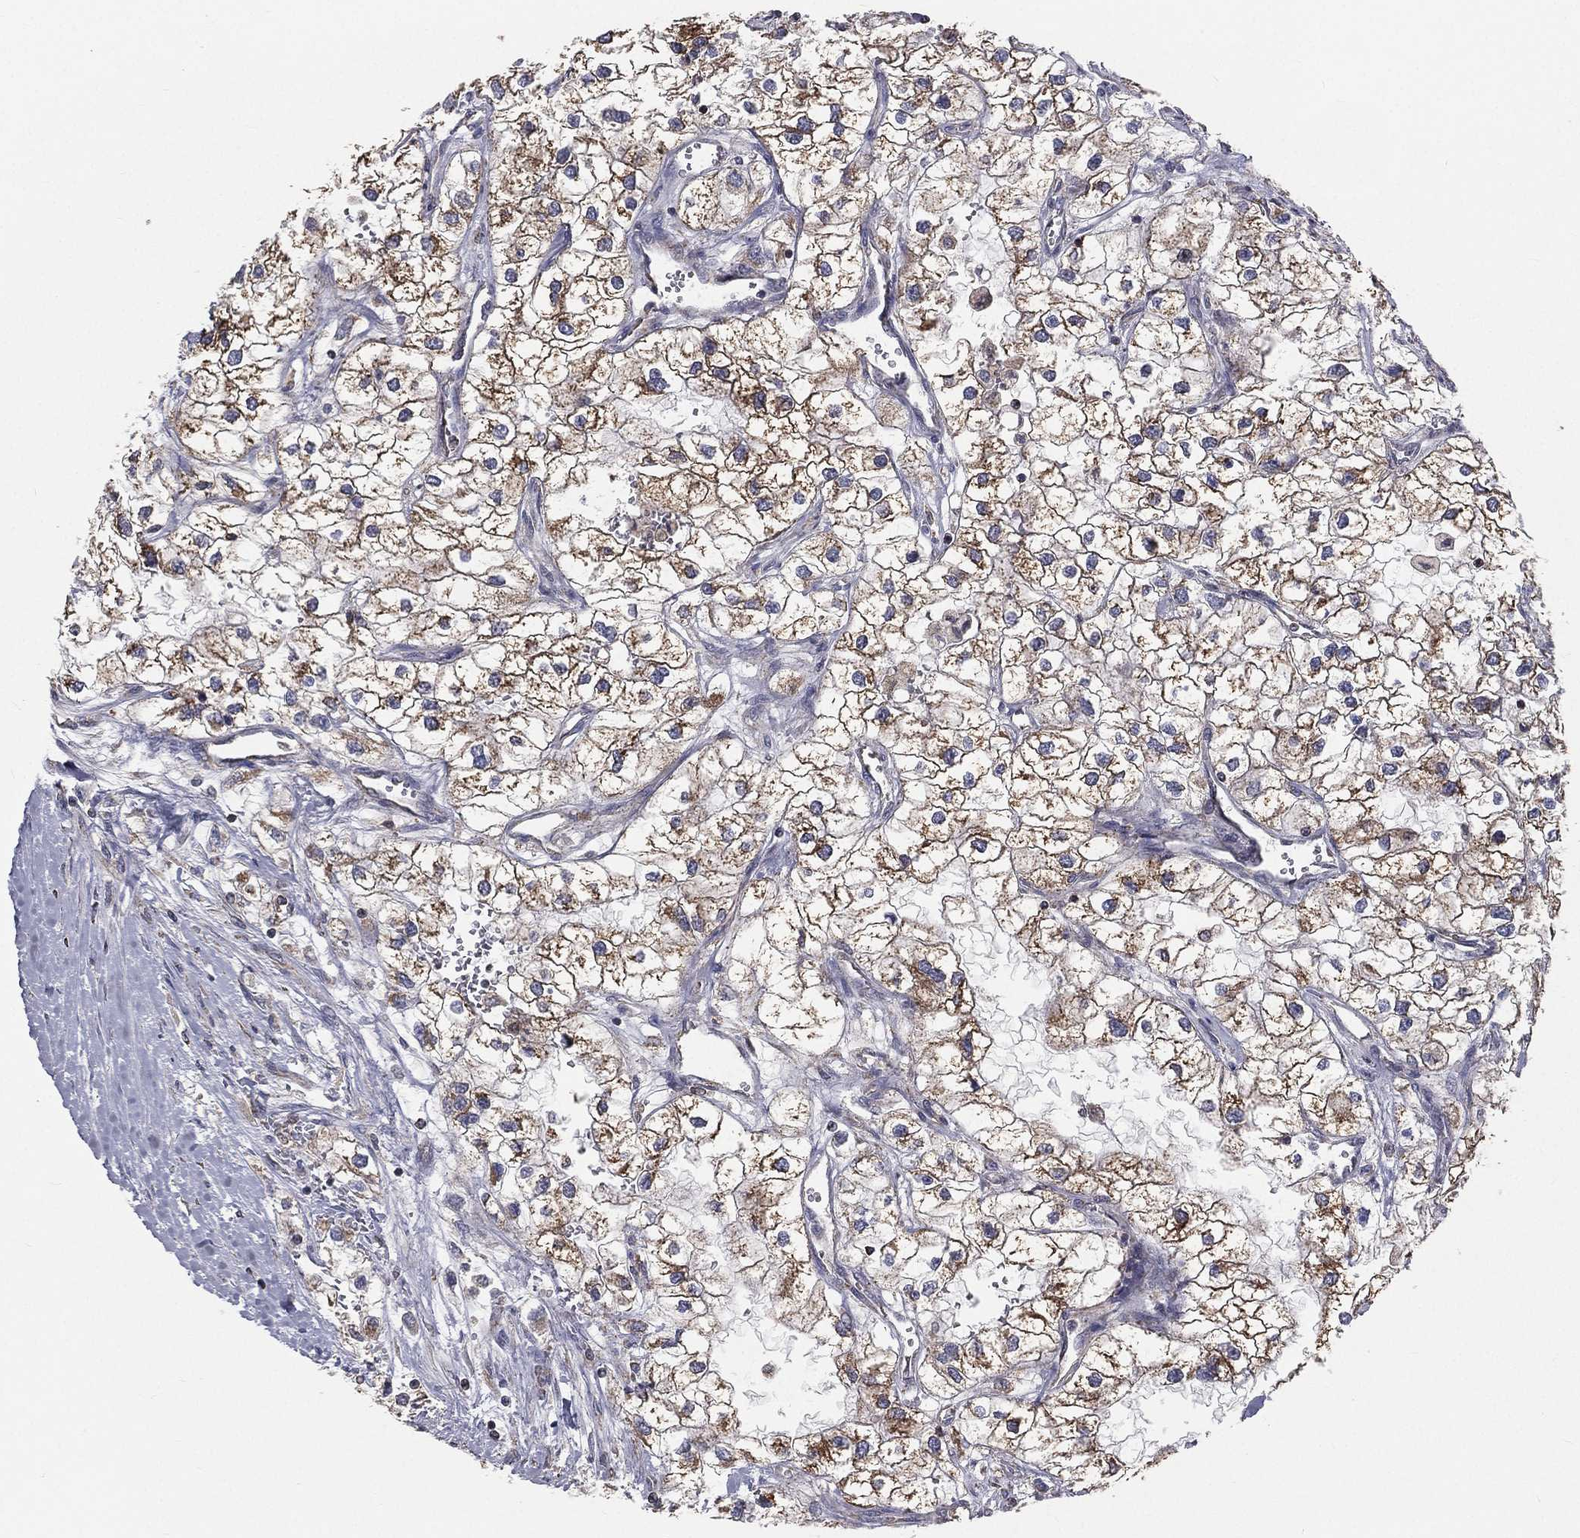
{"staining": {"intensity": "moderate", "quantity": ">75%", "location": "cytoplasmic/membranous"}, "tissue": "renal cancer", "cell_type": "Tumor cells", "image_type": "cancer", "snomed": [{"axis": "morphology", "description": "Adenocarcinoma, NOS"}, {"axis": "topography", "description": "Kidney"}], "caption": "Renal cancer was stained to show a protein in brown. There is medium levels of moderate cytoplasmic/membranous expression in approximately >75% of tumor cells.", "gene": "HADH", "patient": {"sex": "male", "age": 59}}